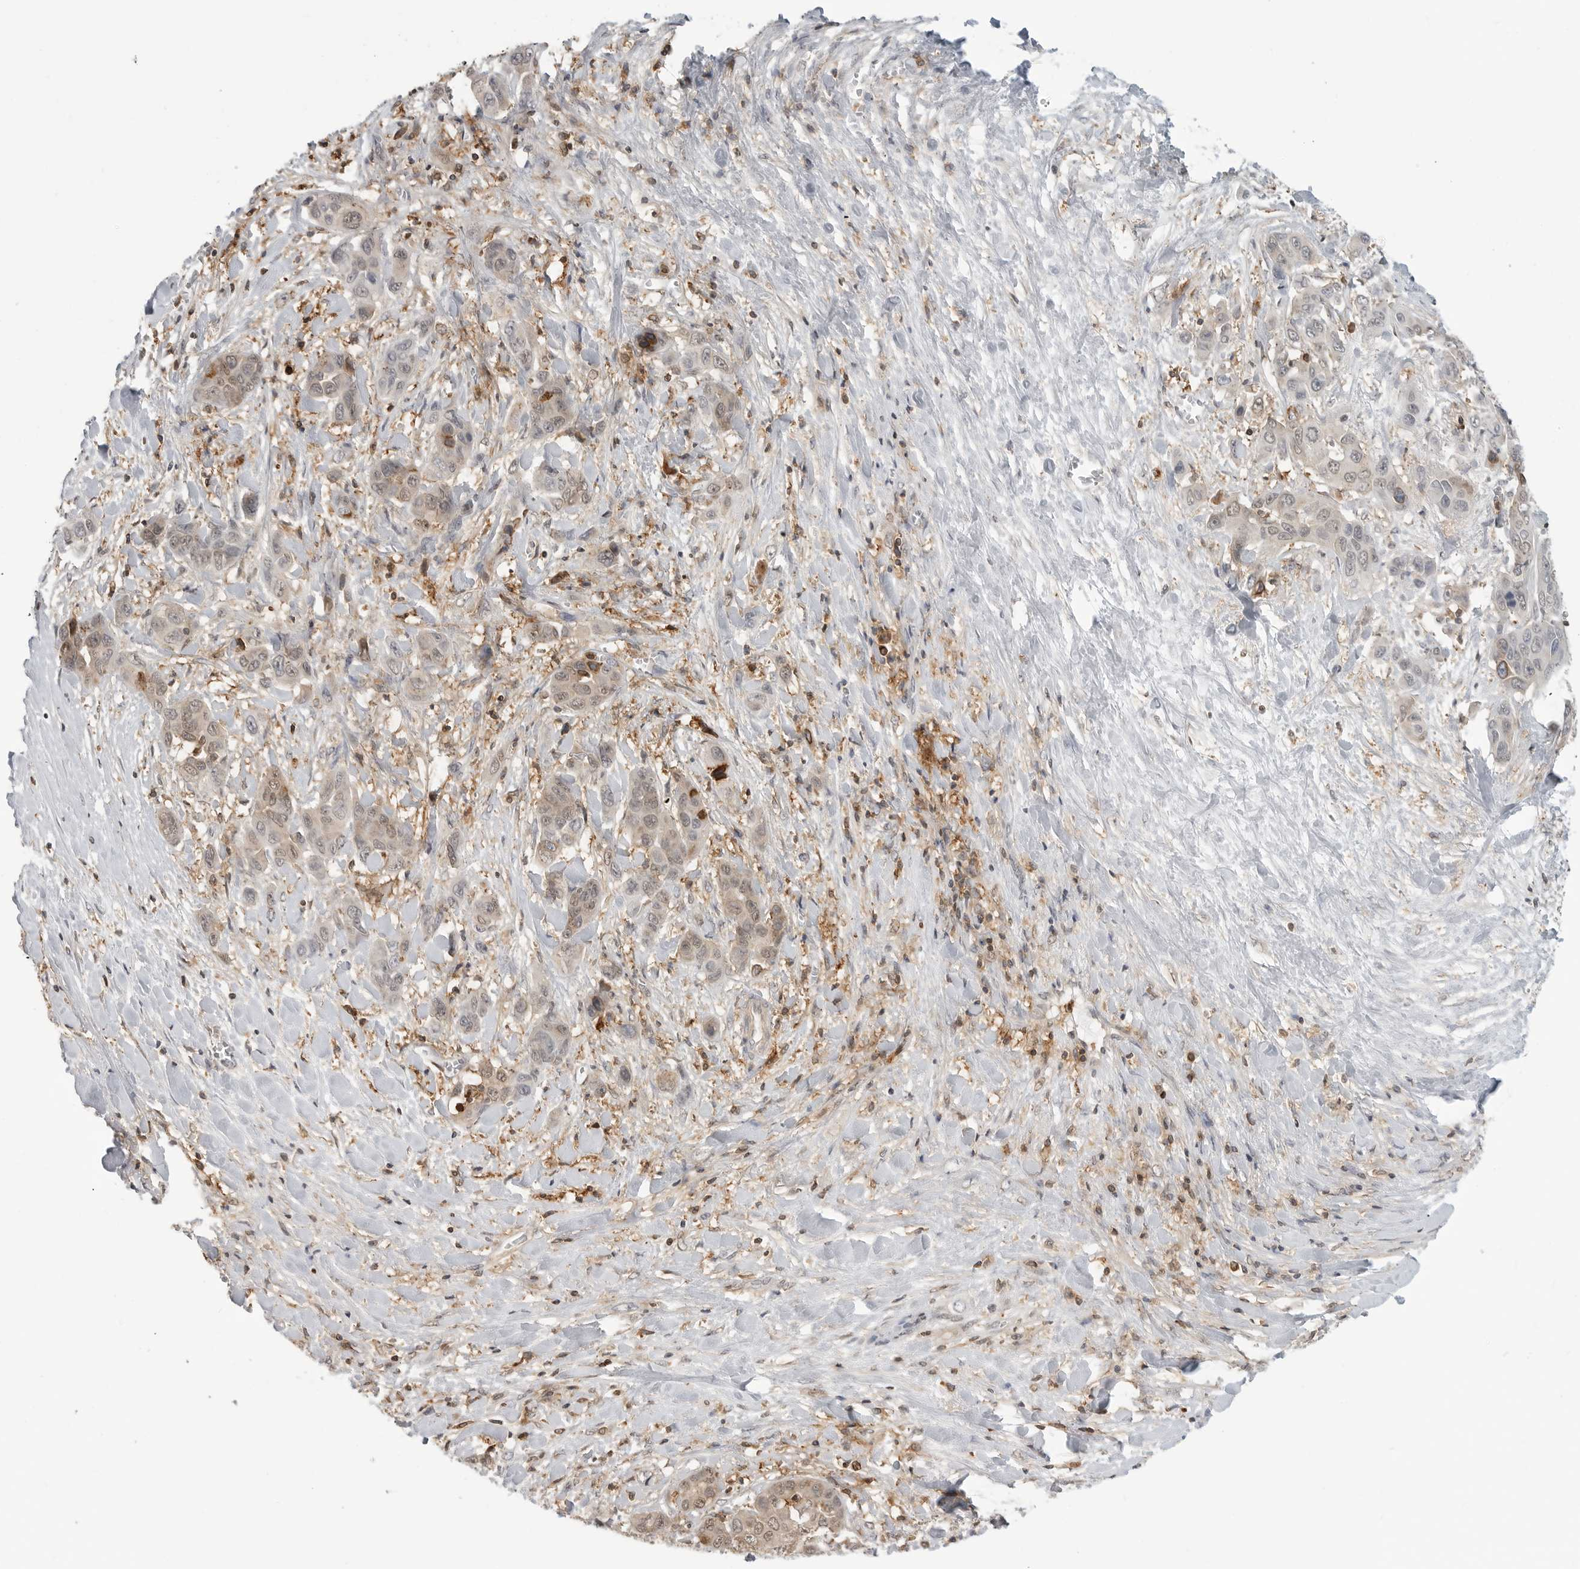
{"staining": {"intensity": "weak", "quantity": ">75%", "location": "cytoplasmic/membranous,nuclear"}, "tissue": "liver cancer", "cell_type": "Tumor cells", "image_type": "cancer", "snomed": [{"axis": "morphology", "description": "Cholangiocarcinoma"}, {"axis": "topography", "description": "Liver"}], "caption": "Protein analysis of liver cholangiocarcinoma tissue reveals weak cytoplasmic/membranous and nuclear expression in approximately >75% of tumor cells.", "gene": "ANXA11", "patient": {"sex": "female", "age": 52}}